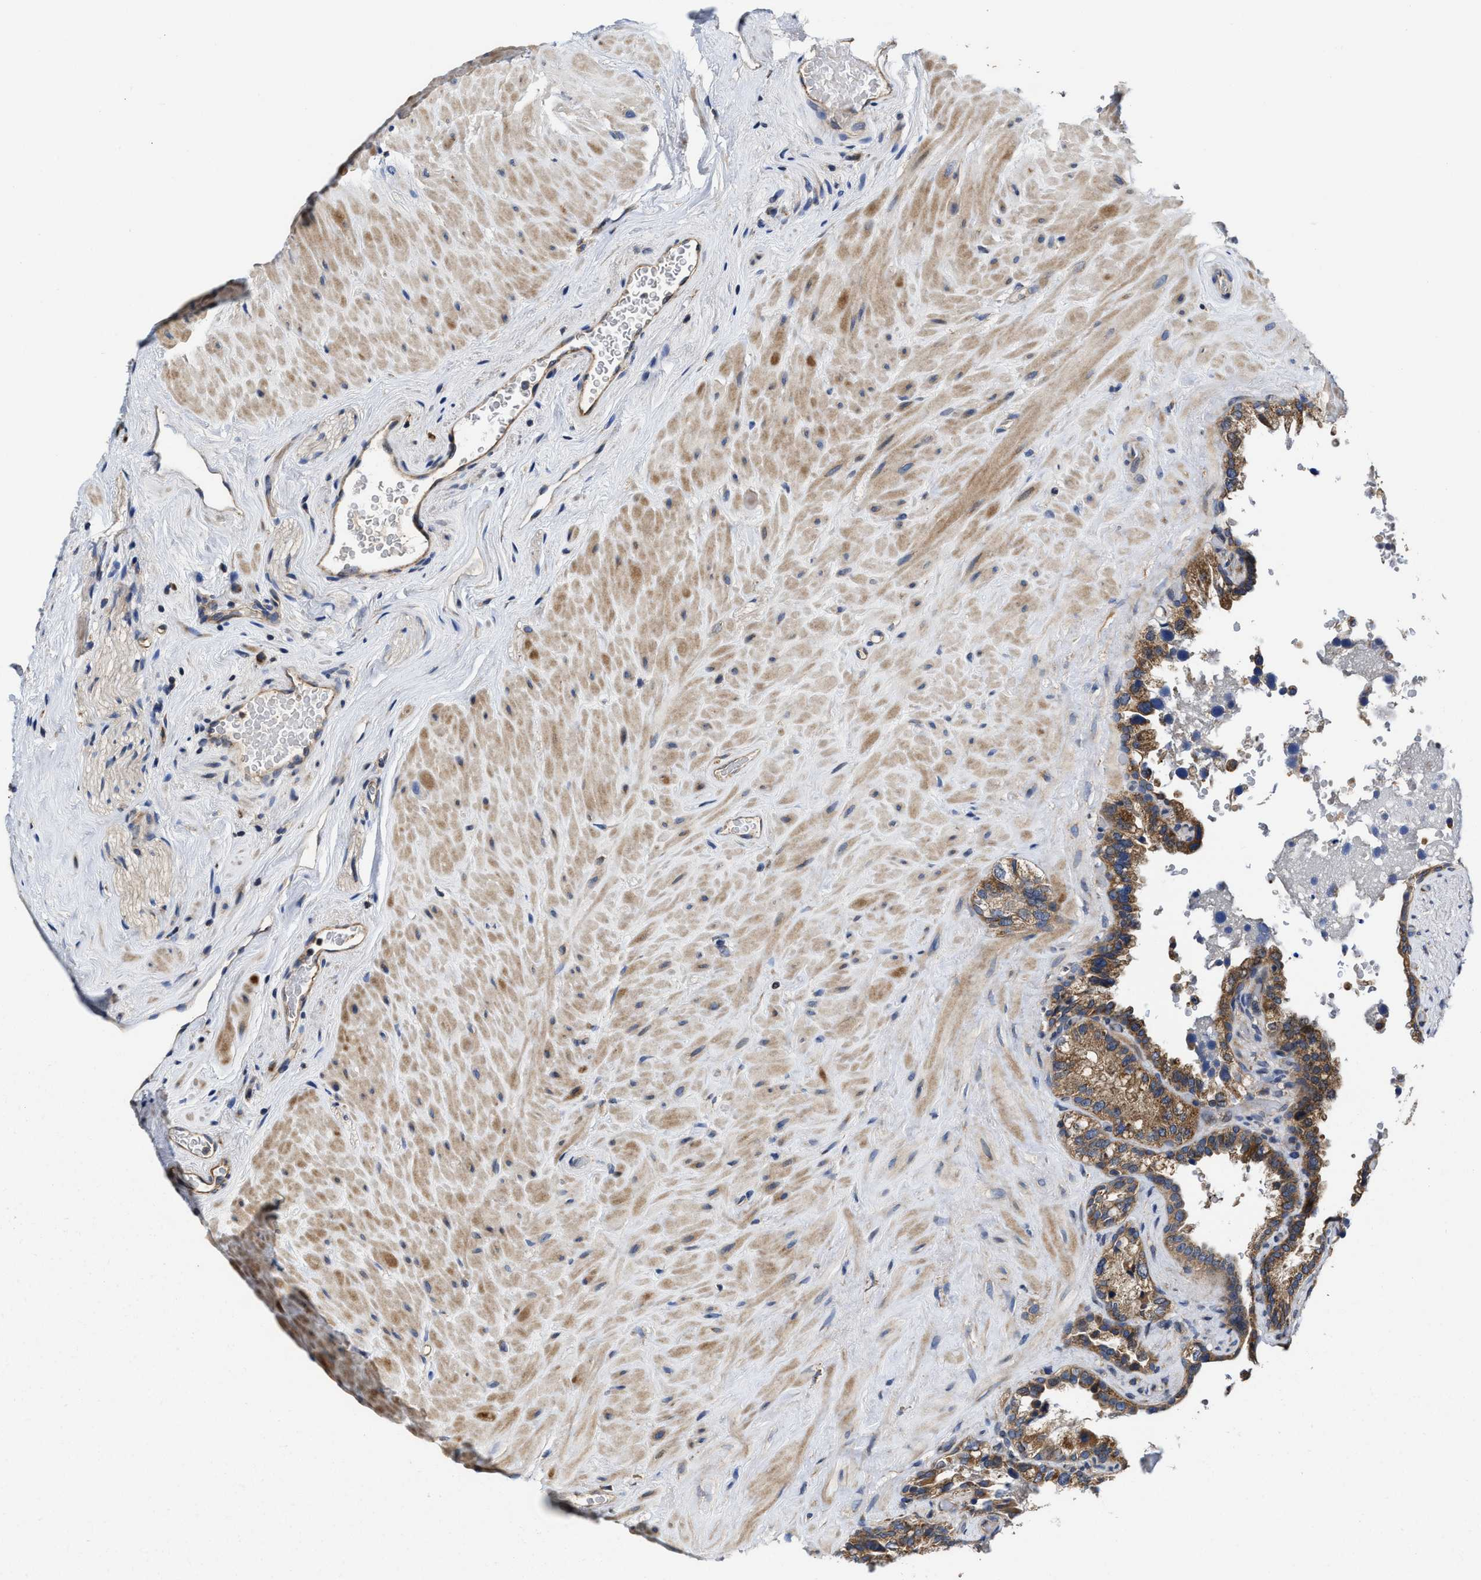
{"staining": {"intensity": "moderate", "quantity": "<25%", "location": "cytoplasmic/membranous"}, "tissue": "seminal vesicle", "cell_type": "Glandular cells", "image_type": "normal", "snomed": [{"axis": "morphology", "description": "Normal tissue, NOS"}, {"axis": "topography", "description": "Seminal veicle"}], "caption": "Immunohistochemical staining of benign human seminal vesicle reveals moderate cytoplasmic/membranous protein staining in about <25% of glandular cells.", "gene": "TRAF6", "patient": {"sex": "male", "age": 68}}